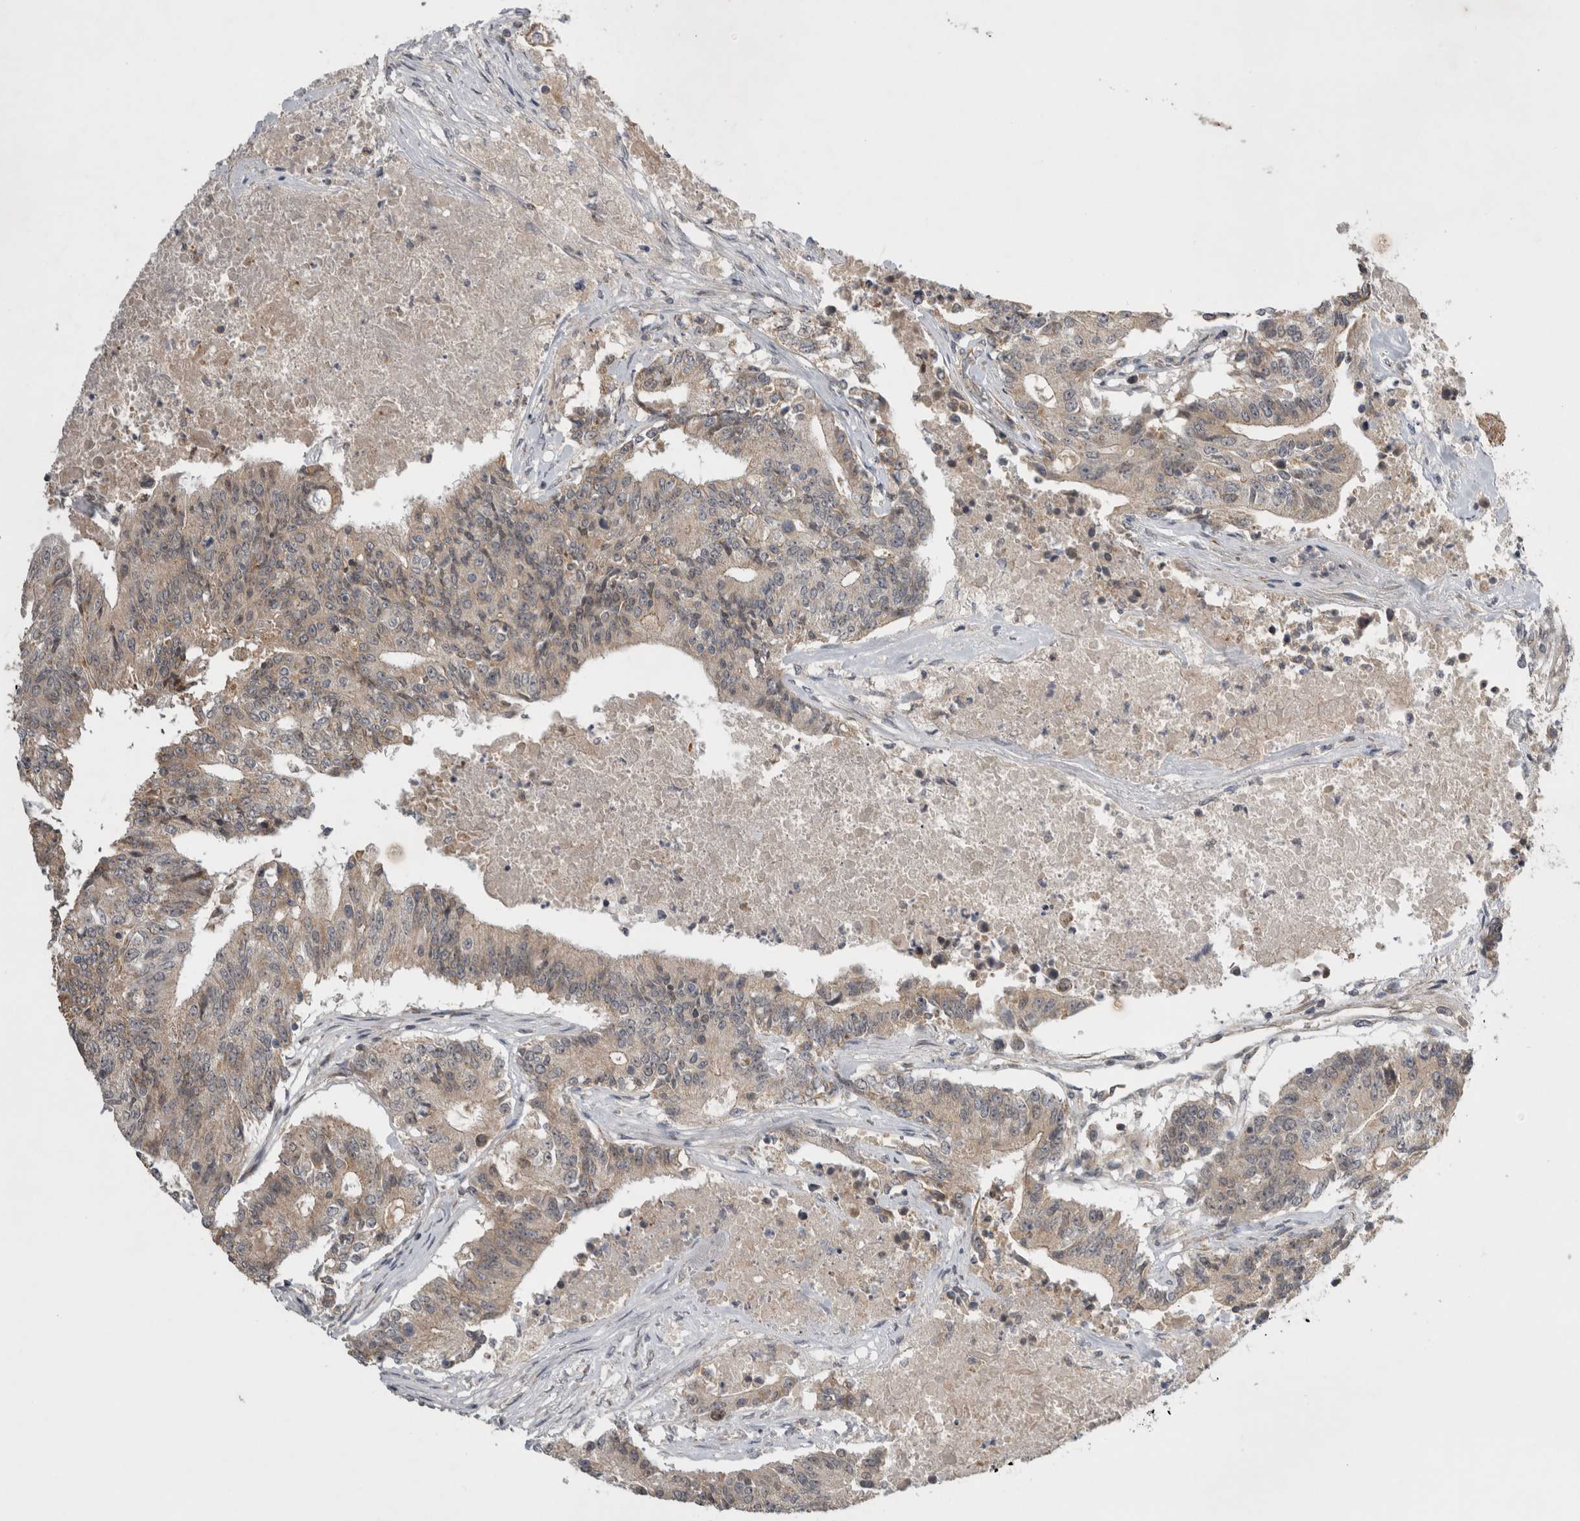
{"staining": {"intensity": "weak", "quantity": "25%-75%", "location": "cytoplasmic/membranous"}, "tissue": "colorectal cancer", "cell_type": "Tumor cells", "image_type": "cancer", "snomed": [{"axis": "morphology", "description": "Adenocarcinoma, NOS"}, {"axis": "topography", "description": "Colon"}], "caption": "Weak cytoplasmic/membranous staining for a protein is present in approximately 25%-75% of tumor cells of colorectal cancer (adenocarcinoma) using immunohistochemistry.", "gene": "KCNIP1", "patient": {"sex": "female", "age": 77}}